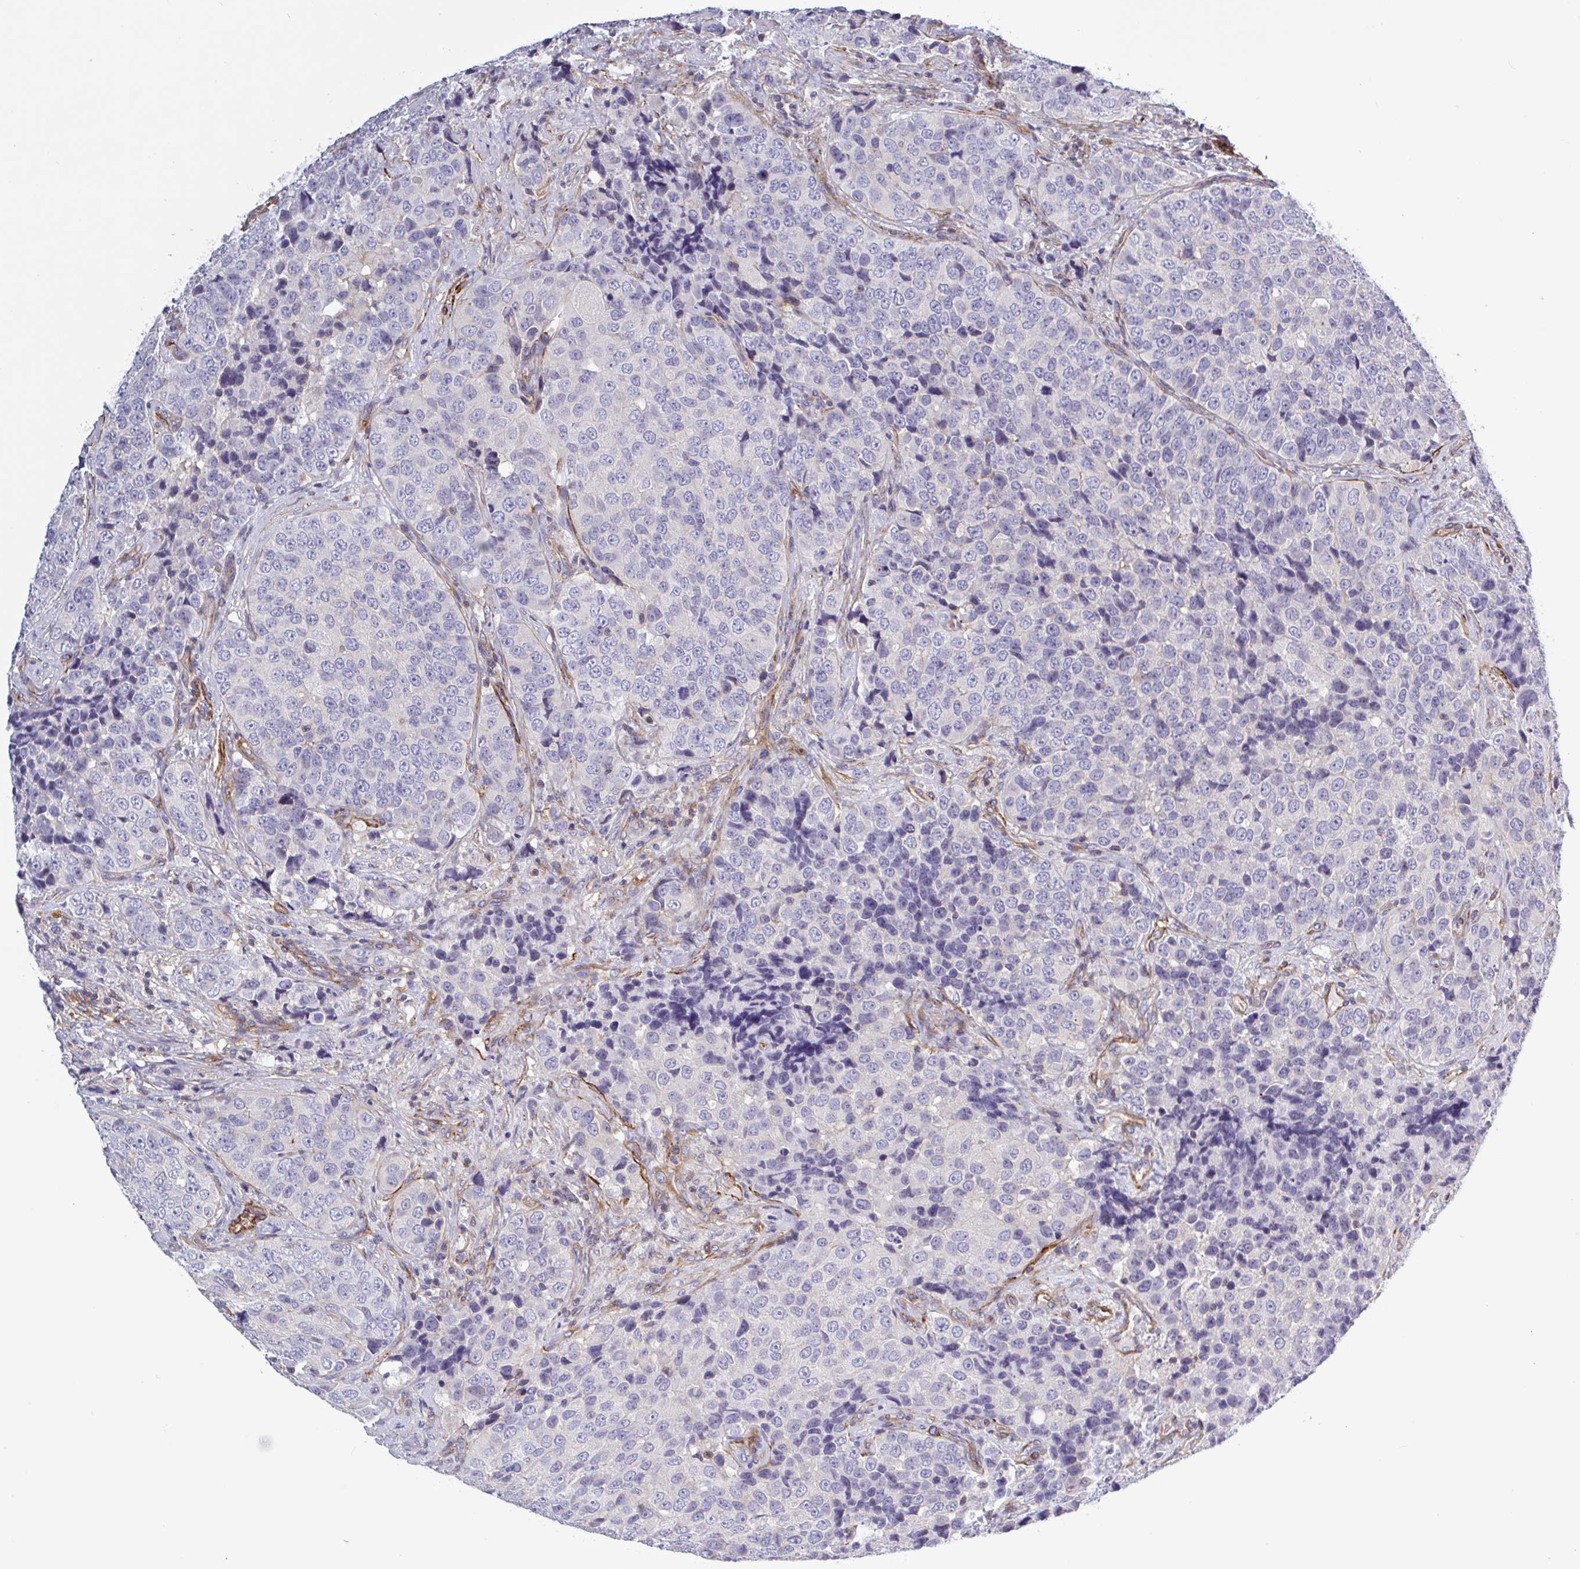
{"staining": {"intensity": "negative", "quantity": "none", "location": "none"}, "tissue": "urothelial cancer", "cell_type": "Tumor cells", "image_type": "cancer", "snomed": [{"axis": "morphology", "description": "Urothelial carcinoma, NOS"}, {"axis": "topography", "description": "Urinary bladder"}], "caption": "Immunohistochemistry histopathology image of neoplastic tissue: human urothelial cancer stained with DAB exhibits no significant protein expression in tumor cells.", "gene": "SHISA7", "patient": {"sex": "male", "age": 52}}